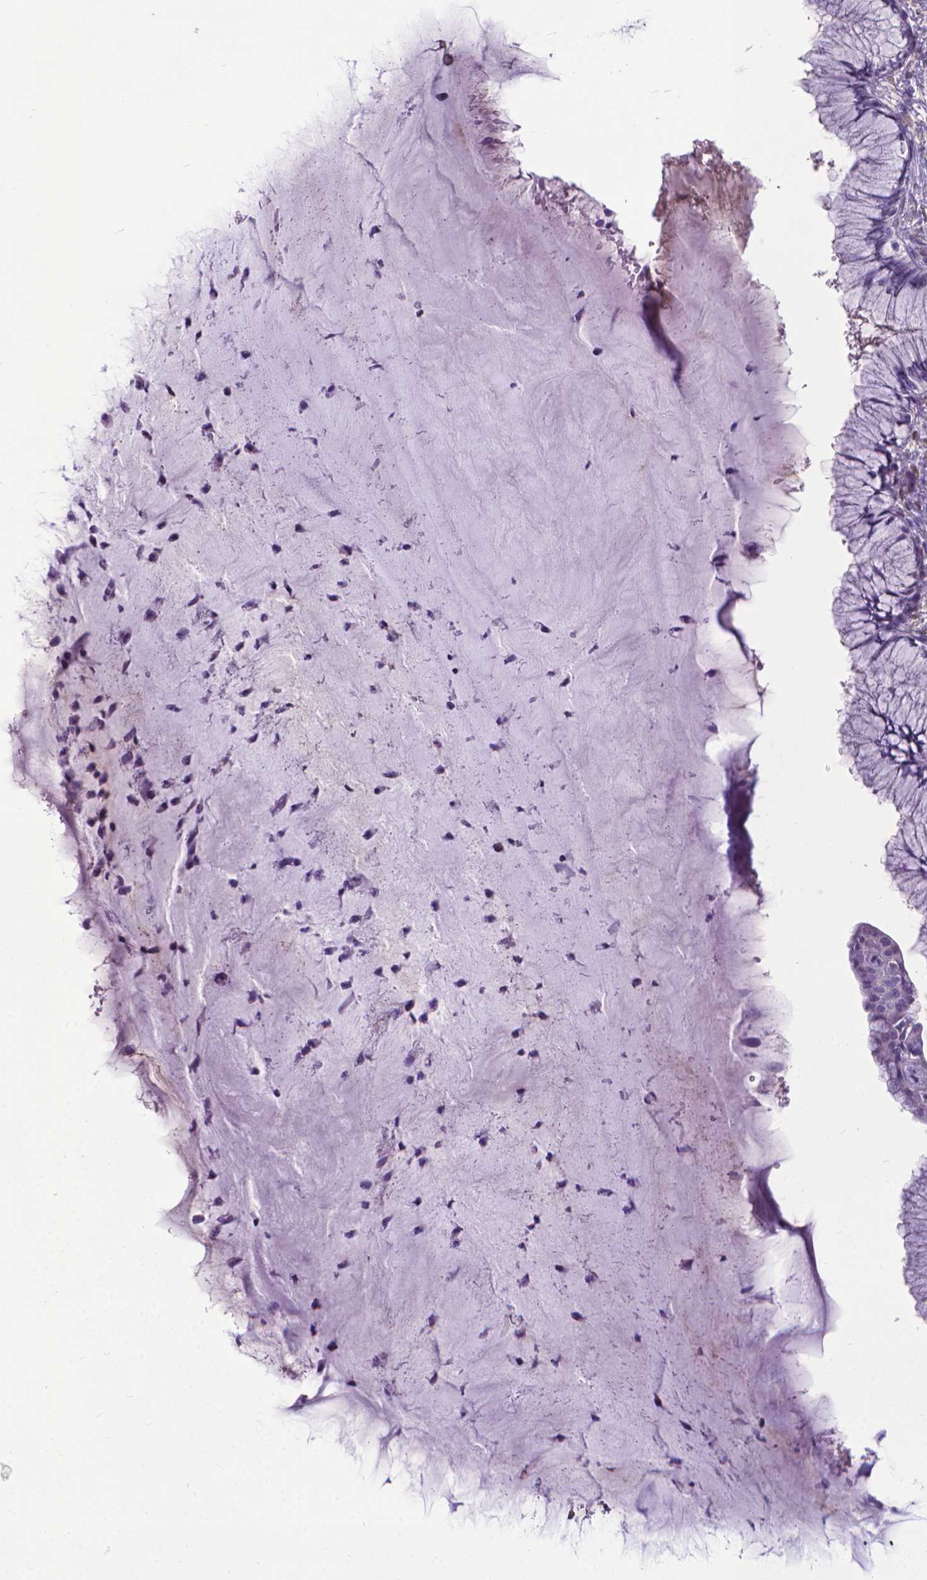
{"staining": {"intensity": "negative", "quantity": "none", "location": "none"}, "tissue": "cervix", "cell_type": "Glandular cells", "image_type": "normal", "snomed": [{"axis": "morphology", "description": "Normal tissue, NOS"}, {"axis": "topography", "description": "Cervix"}], "caption": "IHC photomicrograph of unremarkable cervix stained for a protein (brown), which demonstrates no expression in glandular cells.", "gene": "CLIC4", "patient": {"sex": "female", "age": 37}}